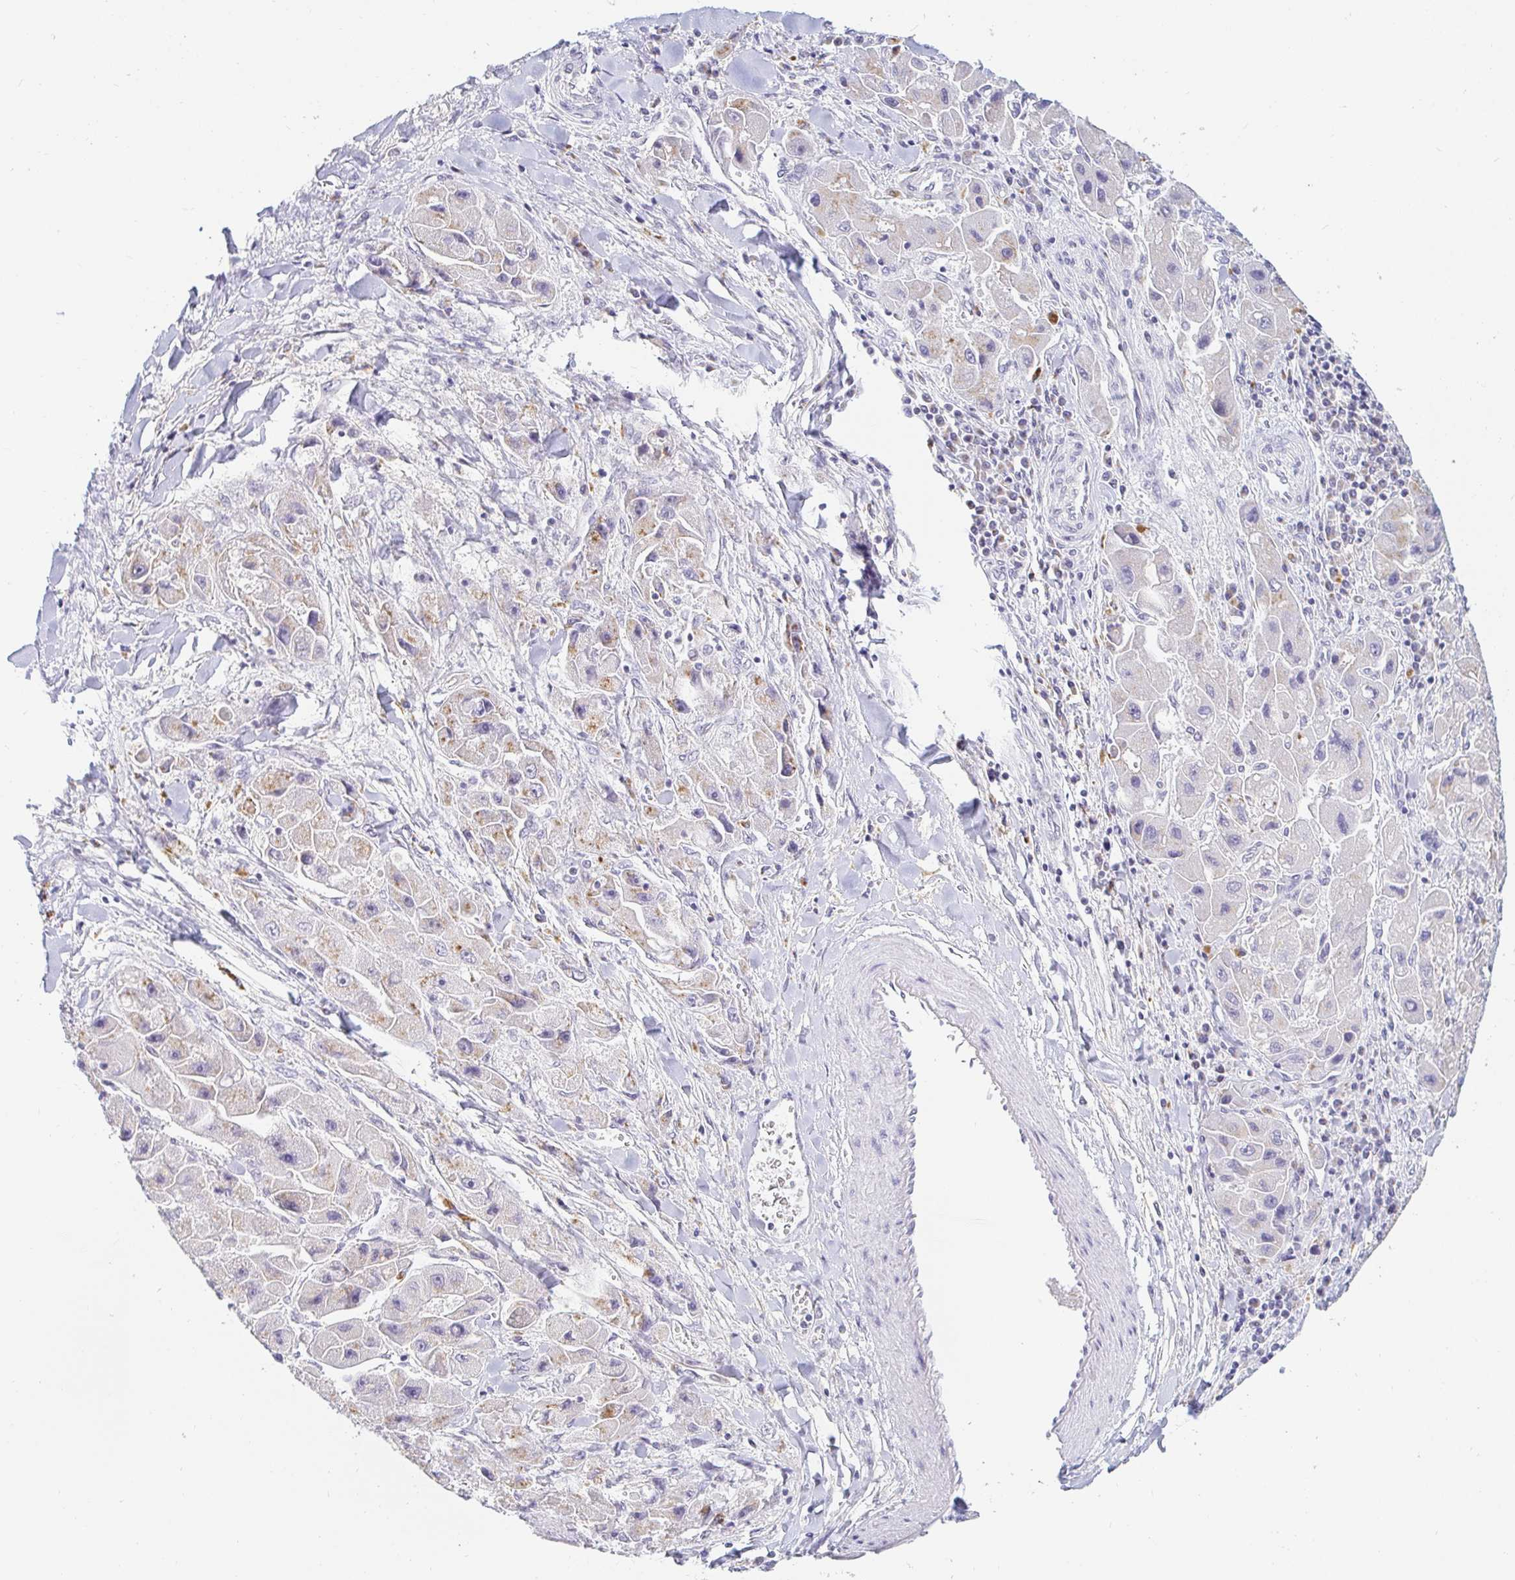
{"staining": {"intensity": "weak", "quantity": "25%-75%", "location": "cytoplasmic/membranous"}, "tissue": "liver cancer", "cell_type": "Tumor cells", "image_type": "cancer", "snomed": [{"axis": "morphology", "description": "Carcinoma, Hepatocellular, NOS"}, {"axis": "topography", "description": "Liver"}], "caption": "Protein expression analysis of liver cancer exhibits weak cytoplasmic/membranous staining in about 25%-75% of tumor cells. The staining was performed using DAB, with brown indicating positive protein expression. Nuclei are stained blue with hematoxylin.", "gene": "OR51D1", "patient": {"sex": "male", "age": 24}}